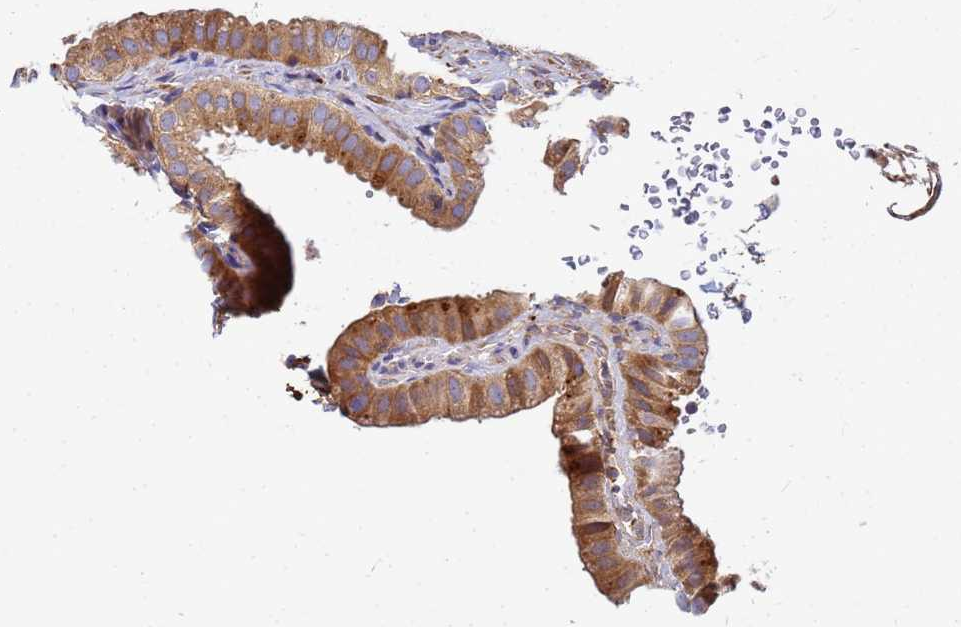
{"staining": {"intensity": "moderate", "quantity": ">75%", "location": "cytoplasmic/membranous"}, "tissue": "gallbladder", "cell_type": "Glandular cells", "image_type": "normal", "snomed": [{"axis": "morphology", "description": "Normal tissue, NOS"}, {"axis": "topography", "description": "Gallbladder"}], "caption": "High-power microscopy captured an immunohistochemistry micrograph of benign gallbladder, revealing moderate cytoplasmic/membranous positivity in approximately >75% of glandular cells. Nuclei are stained in blue.", "gene": "C2CD5", "patient": {"sex": "female", "age": 61}}